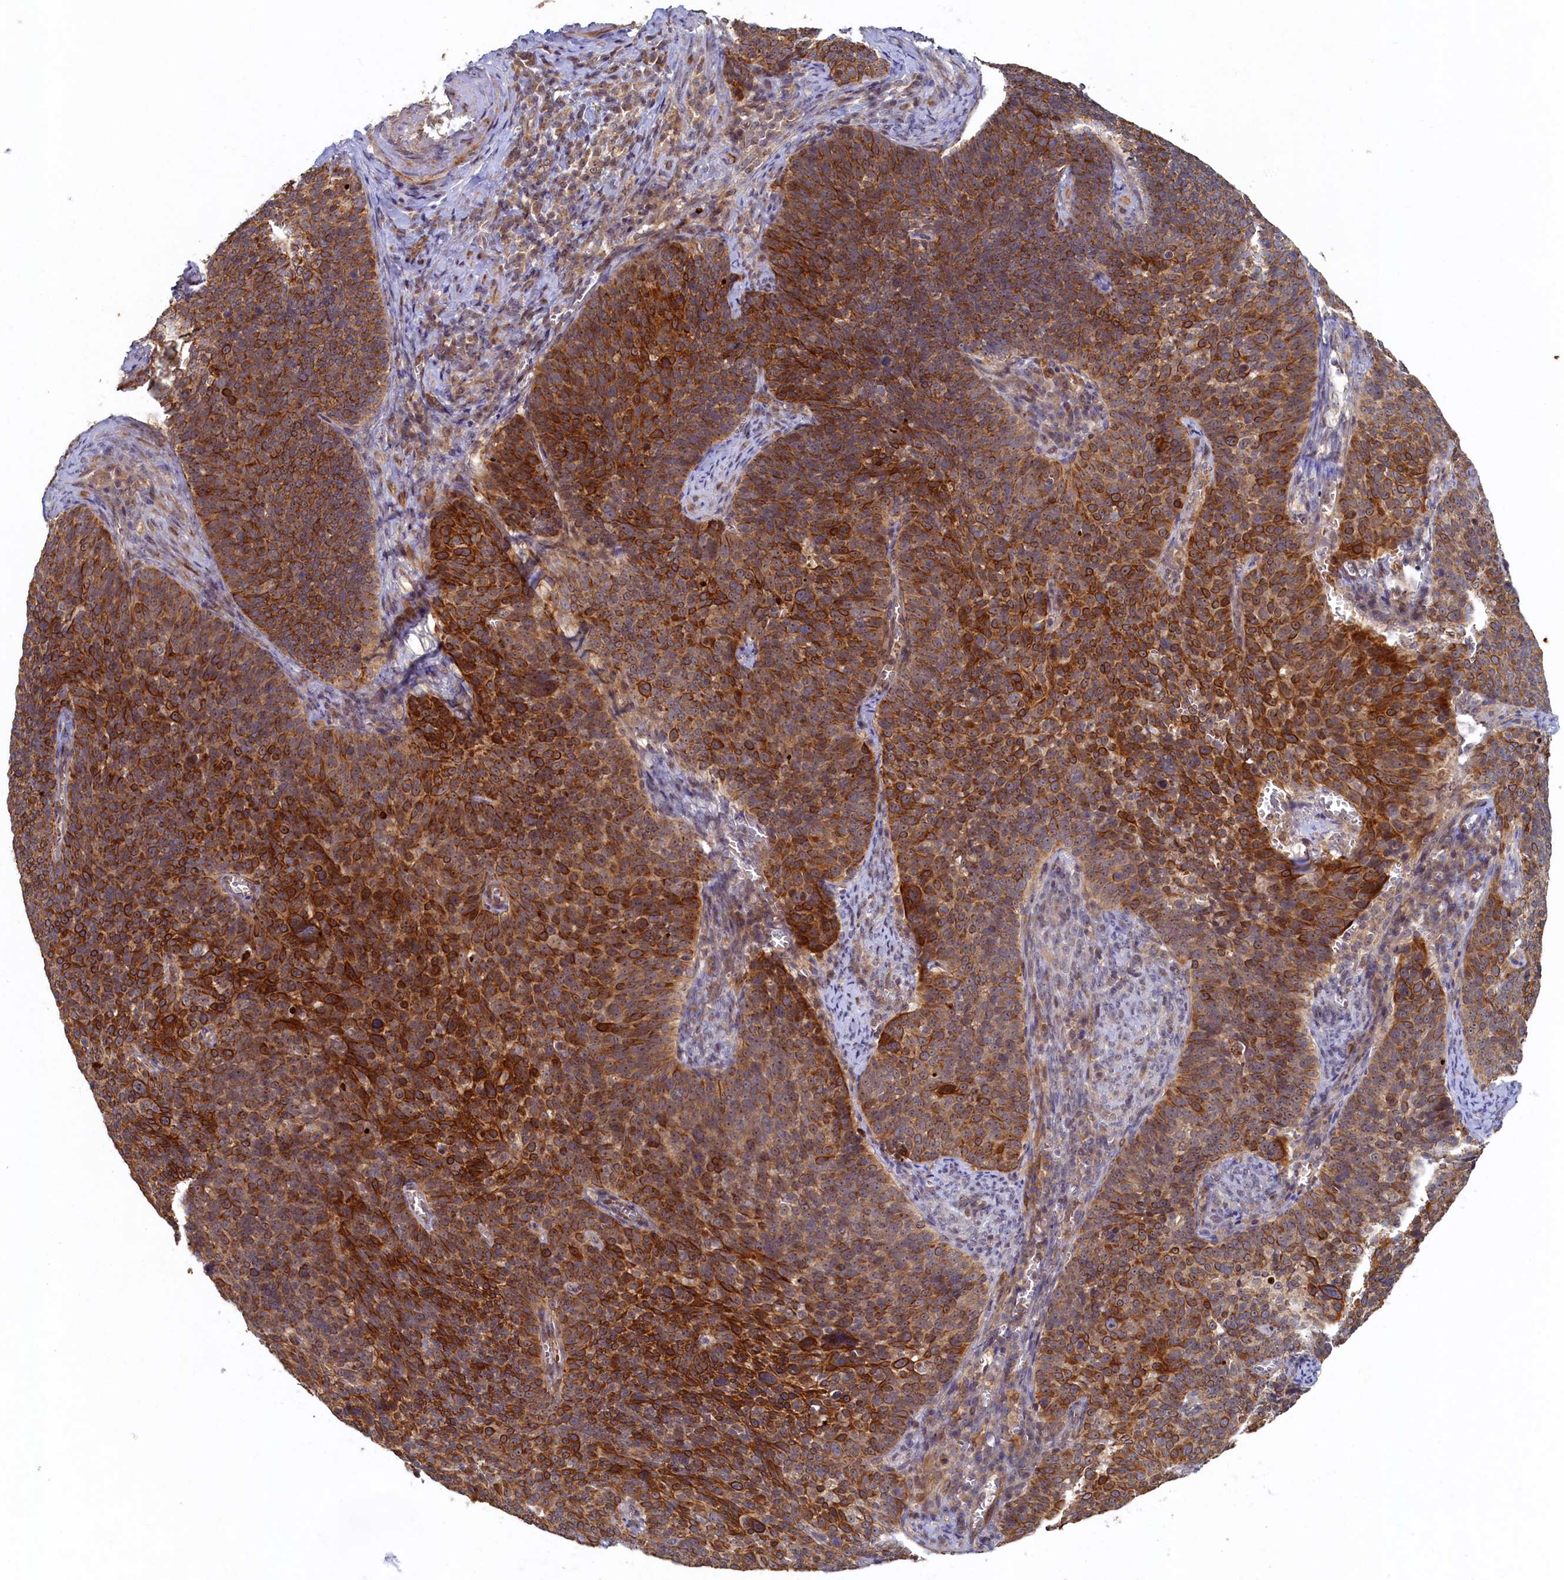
{"staining": {"intensity": "strong", "quantity": ">75%", "location": "cytoplasmic/membranous"}, "tissue": "cervical cancer", "cell_type": "Tumor cells", "image_type": "cancer", "snomed": [{"axis": "morphology", "description": "Normal tissue, NOS"}, {"axis": "morphology", "description": "Squamous cell carcinoma, NOS"}, {"axis": "topography", "description": "Cervix"}], "caption": "Immunohistochemistry (DAB) staining of cervical cancer displays strong cytoplasmic/membranous protein staining in approximately >75% of tumor cells.", "gene": "CEP20", "patient": {"sex": "female", "age": 39}}